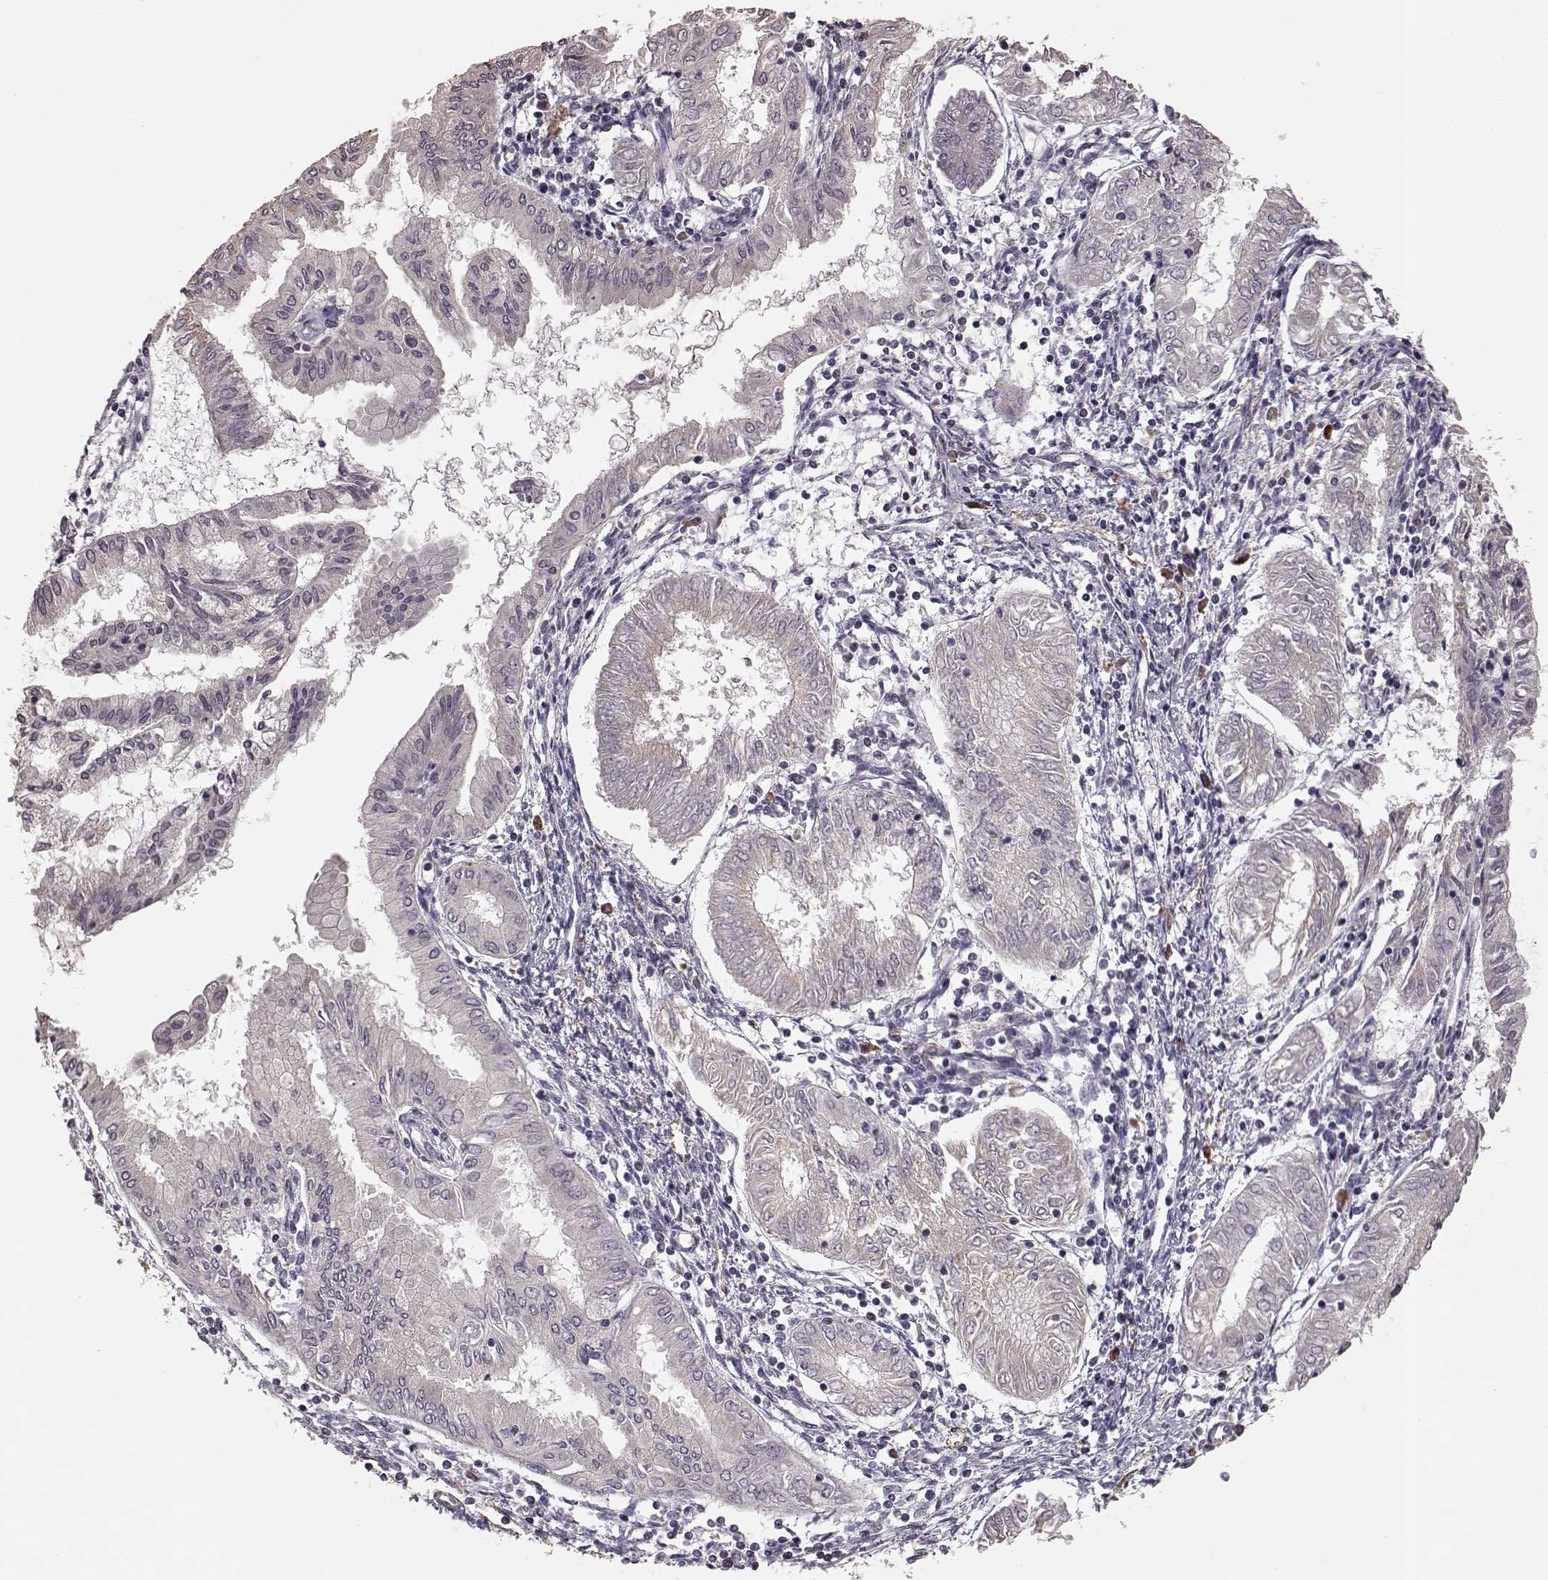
{"staining": {"intensity": "negative", "quantity": "none", "location": "none"}, "tissue": "endometrial cancer", "cell_type": "Tumor cells", "image_type": "cancer", "snomed": [{"axis": "morphology", "description": "Adenocarcinoma, NOS"}, {"axis": "topography", "description": "Endometrium"}], "caption": "The photomicrograph exhibits no staining of tumor cells in endometrial cancer (adenocarcinoma).", "gene": "BACH2", "patient": {"sex": "female", "age": 68}}